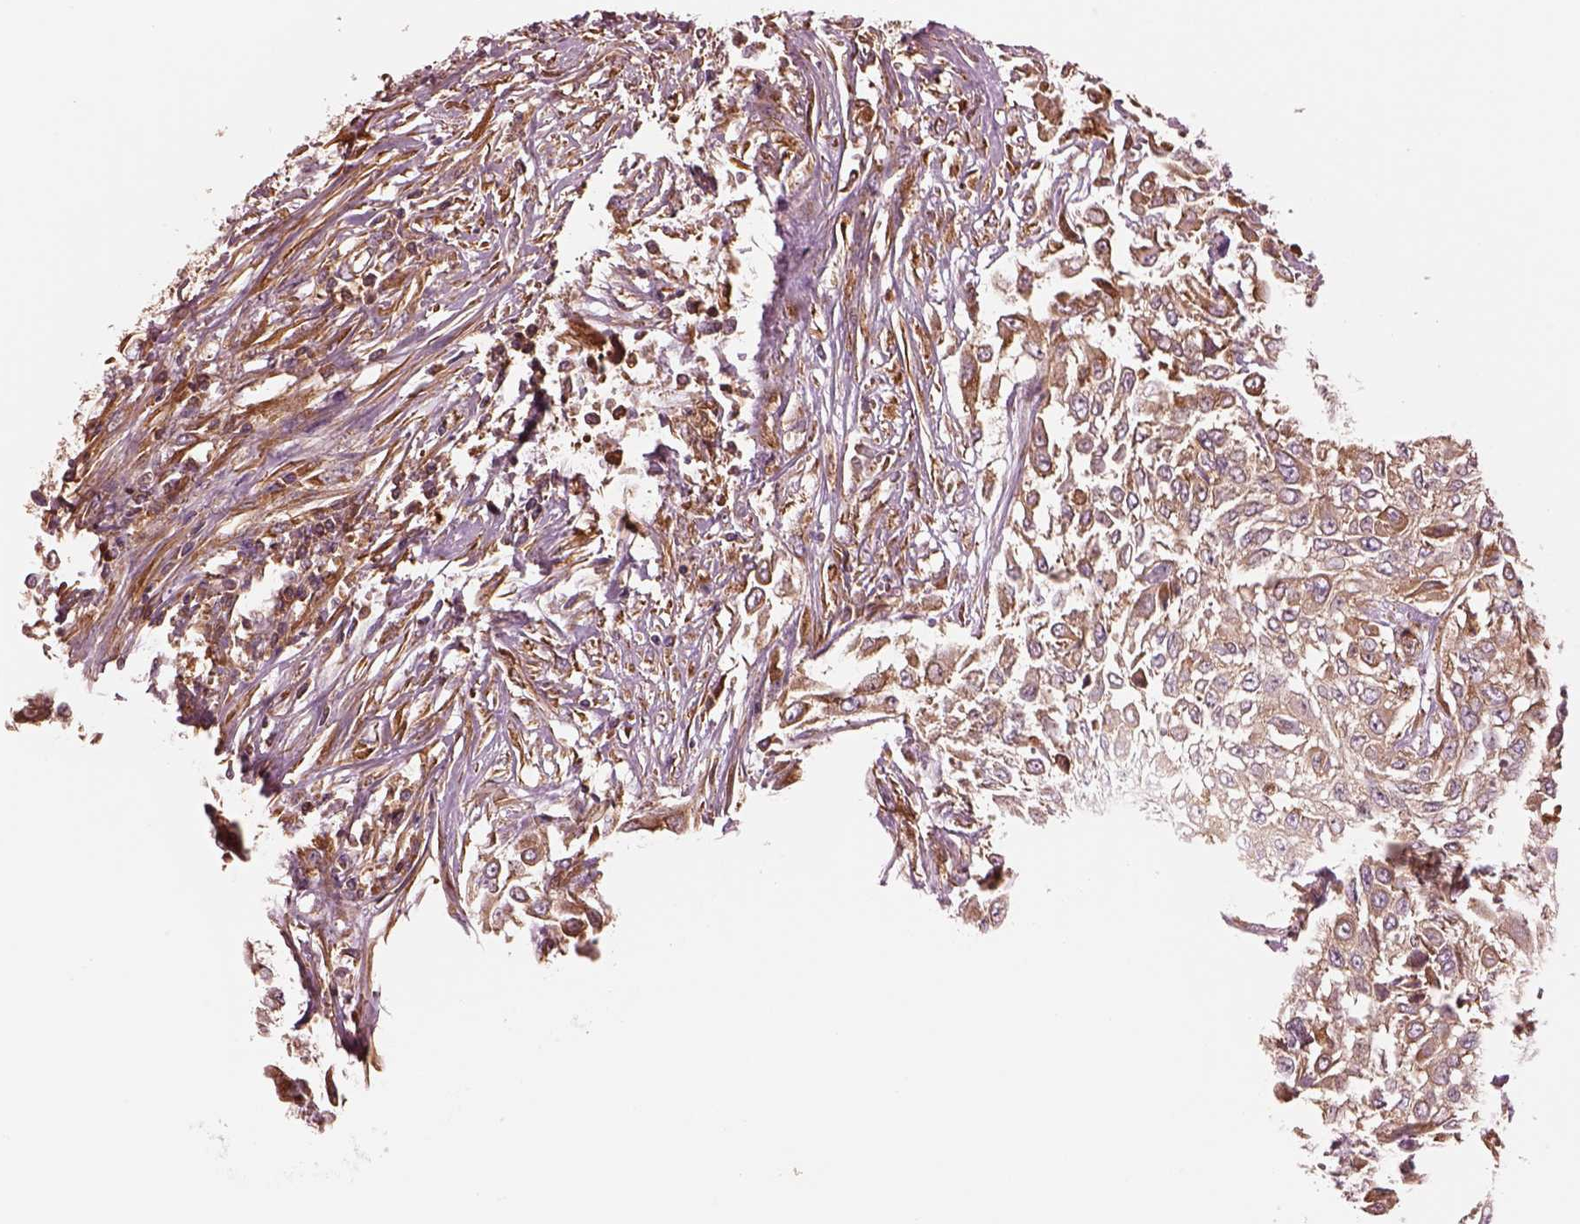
{"staining": {"intensity": "moderate", "quantity": "25%-75%", "location": "cytoplasmic/membranous"}, "tissue": "urothelial cancer", "cell_type": "Tumor cells", "image_type": "cancer", "snomed": [{"axis": "morphology", "description": "Urothelial carcinoma, High grade"}, {"axis": "topography", "description": "Urinary bladder"}], "caption": "Immunohistochemical staining of human urothelial carcinoma (high-grade) displays medium levels of moderate cytoplasmic/membranous protein expression in approximately 25%-75% of tumor cells. The protein of interest is stained brown, and the nuclei are stained in blue (DAB (3,3'-diaminobenzidine) IHC with brightfield microscopy, high magnification).", "gene": "ASCC2", "patient": {"sex": "male", "age": 57}}